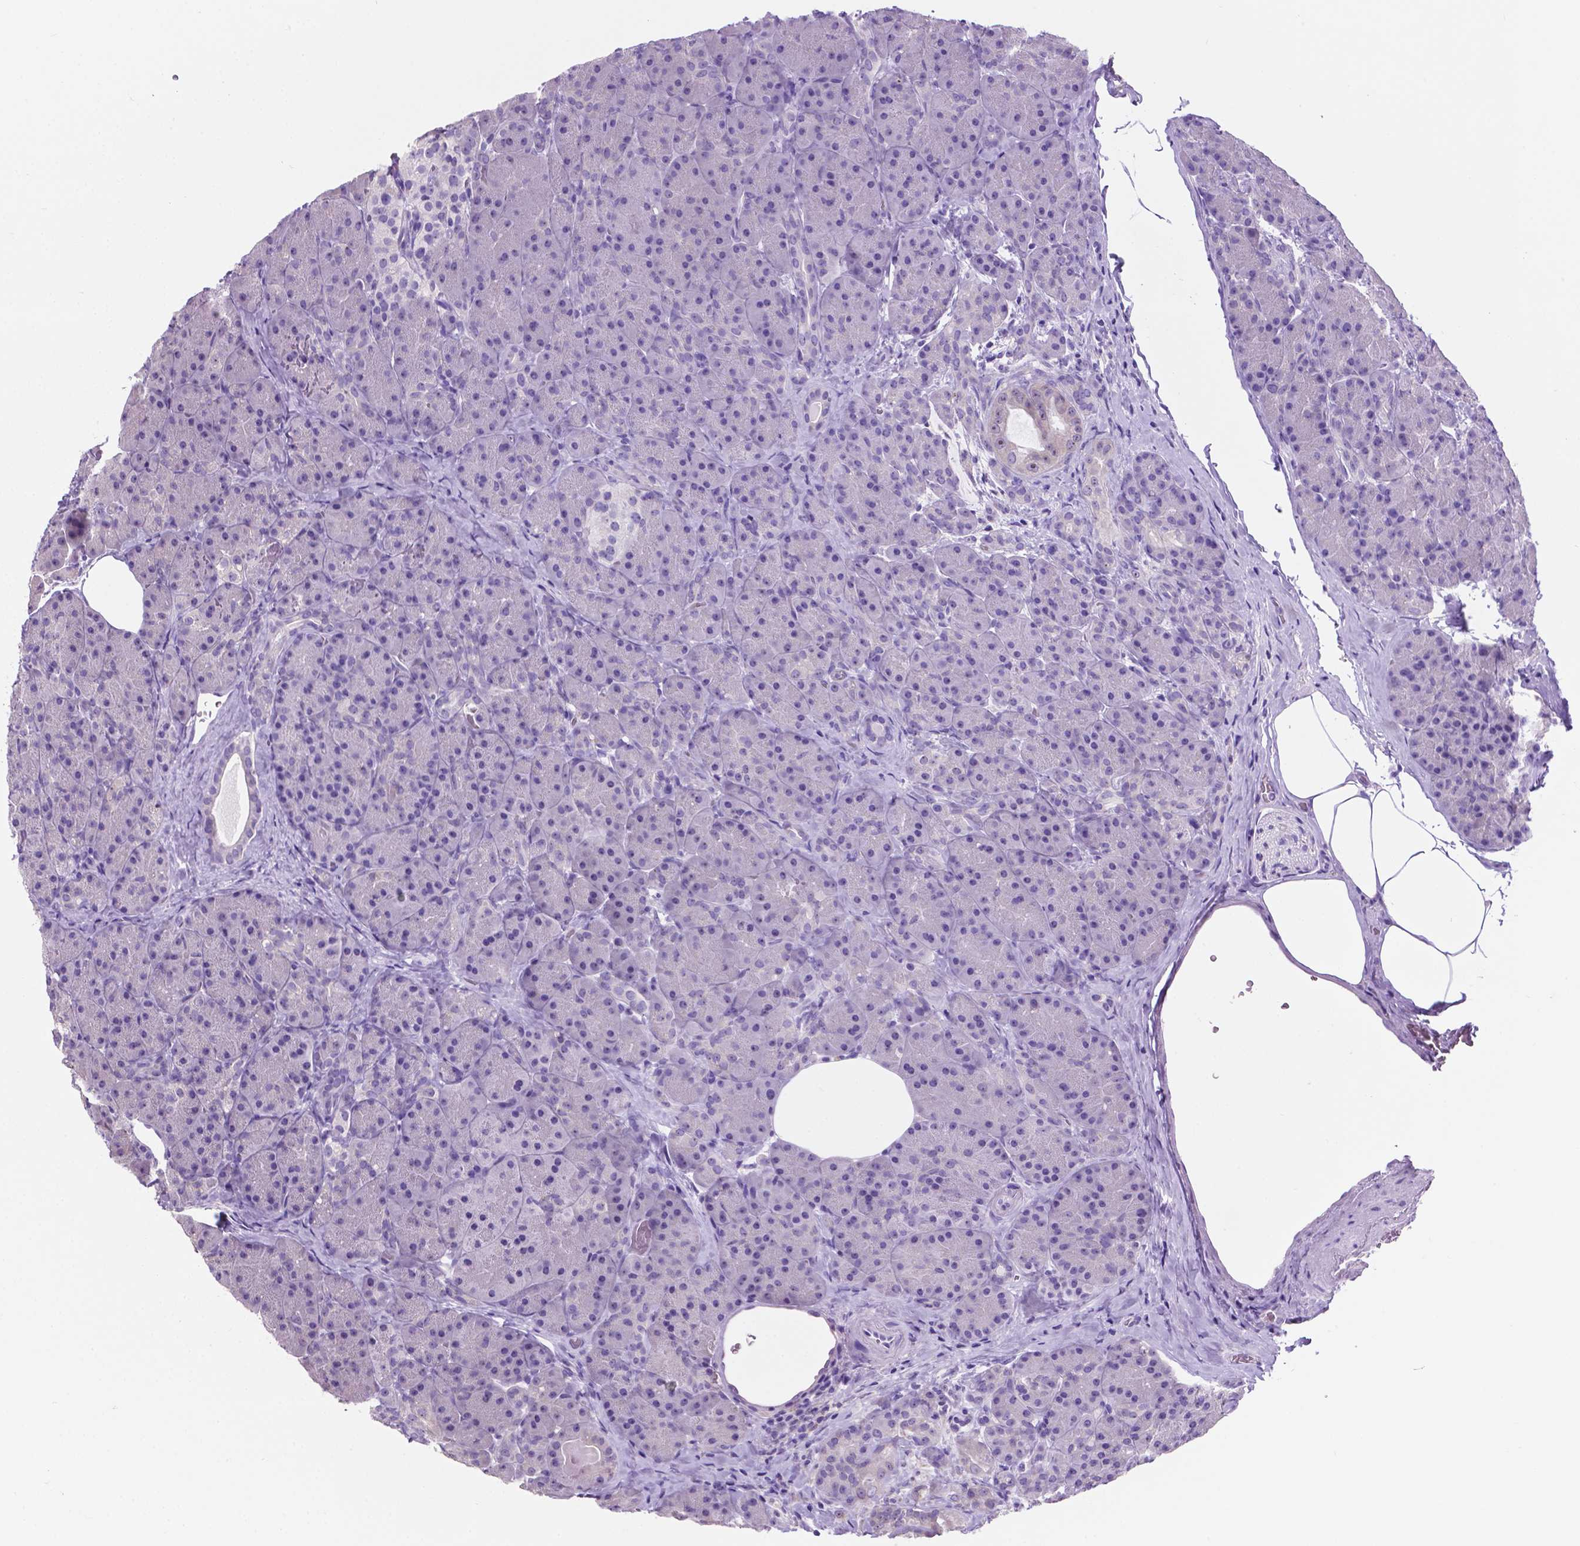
{"staining": {"intensity": "weak", "quantity": "<25%", "location": "nuclear"}, "tissue": "pancreas", "cell_type": "Exocrine glandular cells", "image_type": "normal", "snomed": [{"axis": "morphology", "description": "Normal tissue, NOS"}, {"axis": "topography", "description": "Pancreas"}], "caption": "DAB (3,3'-diaminobenzidine) immunohistochemical staining of benign pancreas demonstrates no significant expression in exocrine glandular cells.", "gene": "SPDYA", "patient": {"sex": "male", "age": 57}}